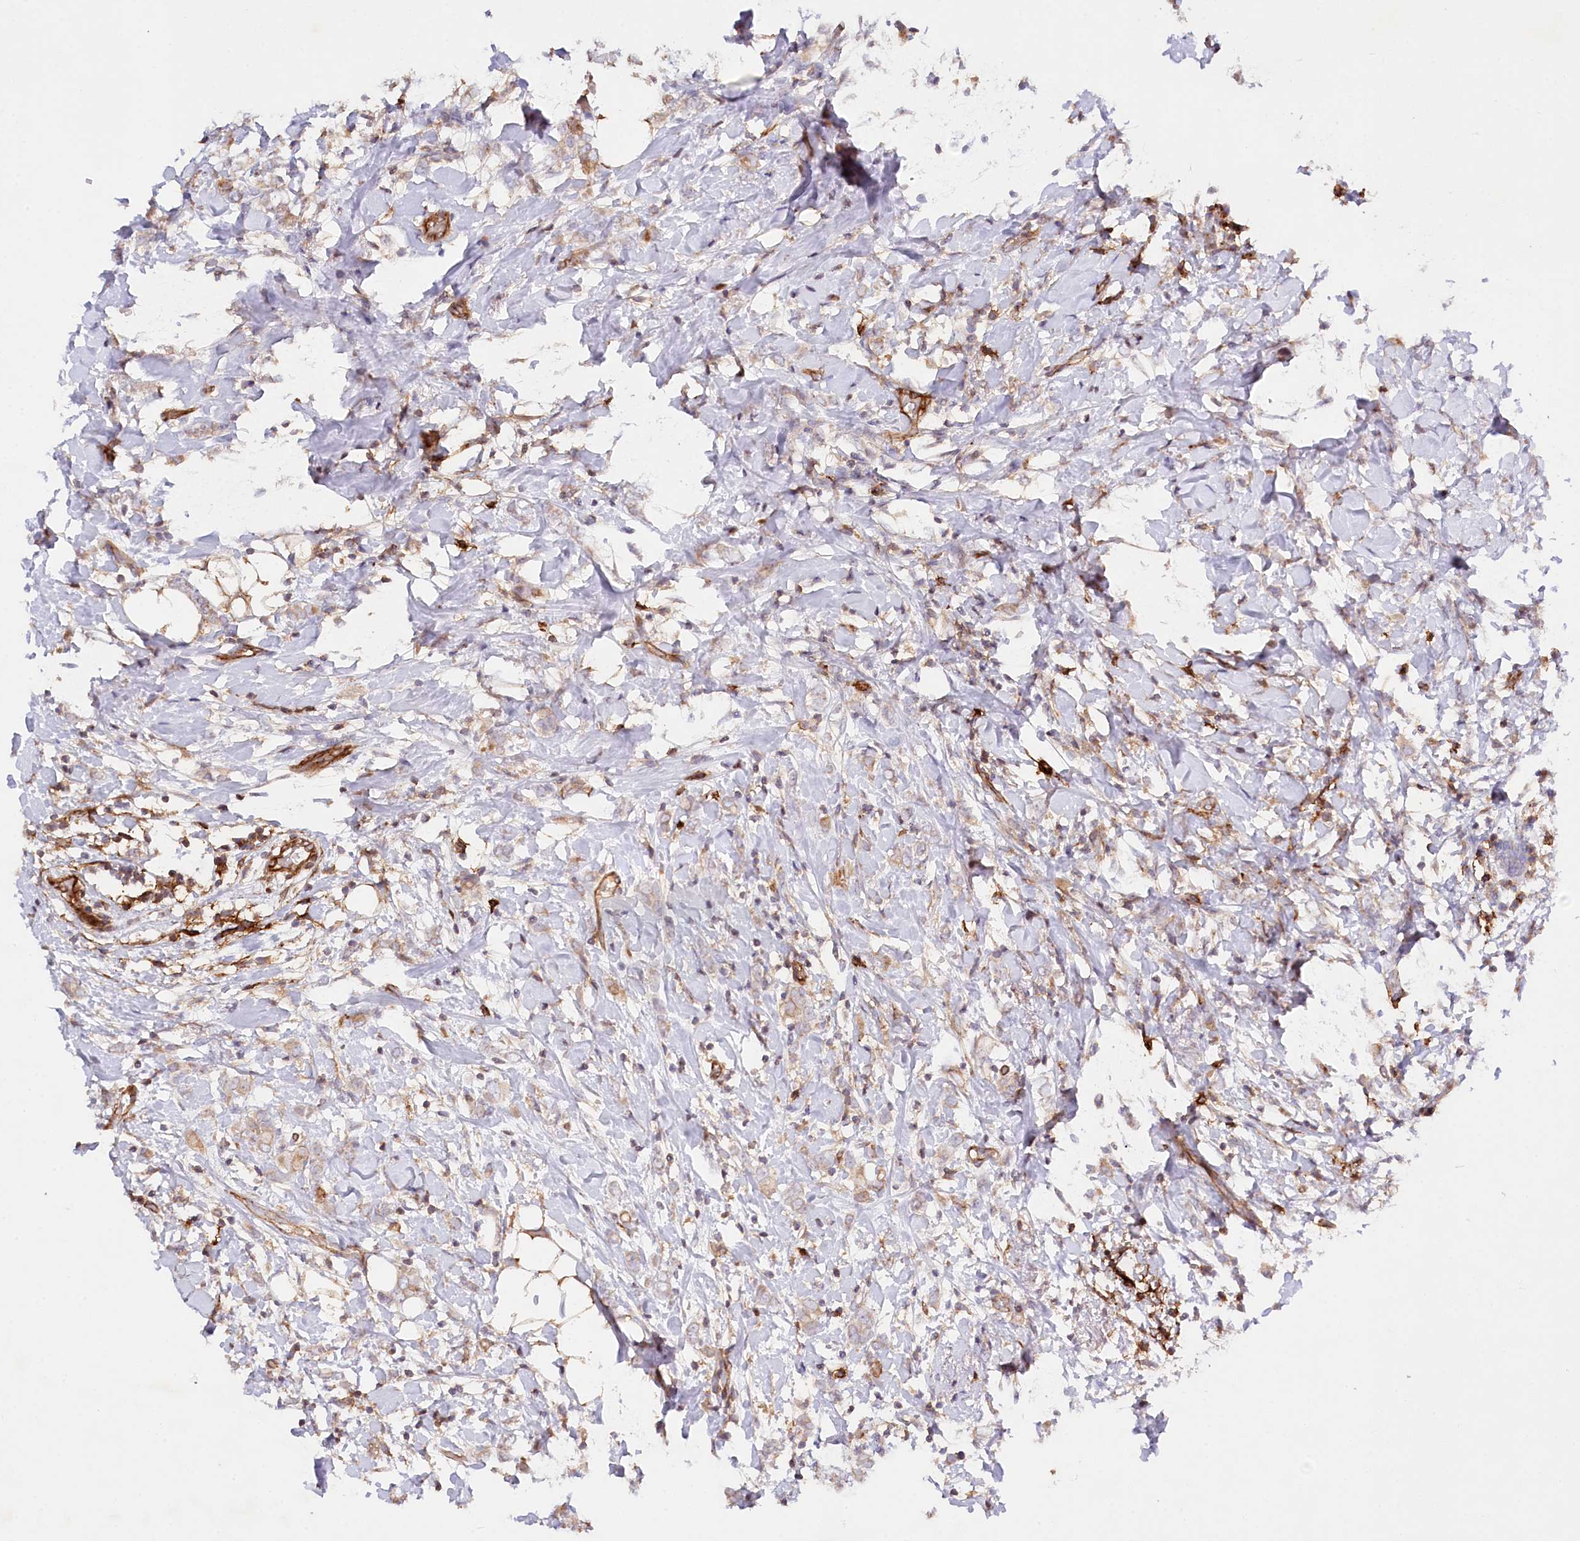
{"staining": {"intensity": "negative", "quantity": "none", "location": "none"}, "tissue": "breast cancer", "cell_type": "Tumor cells", "image_type": "cancer", "snomed": [{"axis": "morphology", "description": "Normal tissue, NOS"}, {"axis": "morphology", "description": "Lobular carcinoma"}, {"axis": "topography", "description": "Breast"}], "caption": "Protein analysis of lobular carcinoma (breast) displays no significant expression in tumor cells.", "gene": "RBP5", "patient": {"sex": "female", "age": 47}}